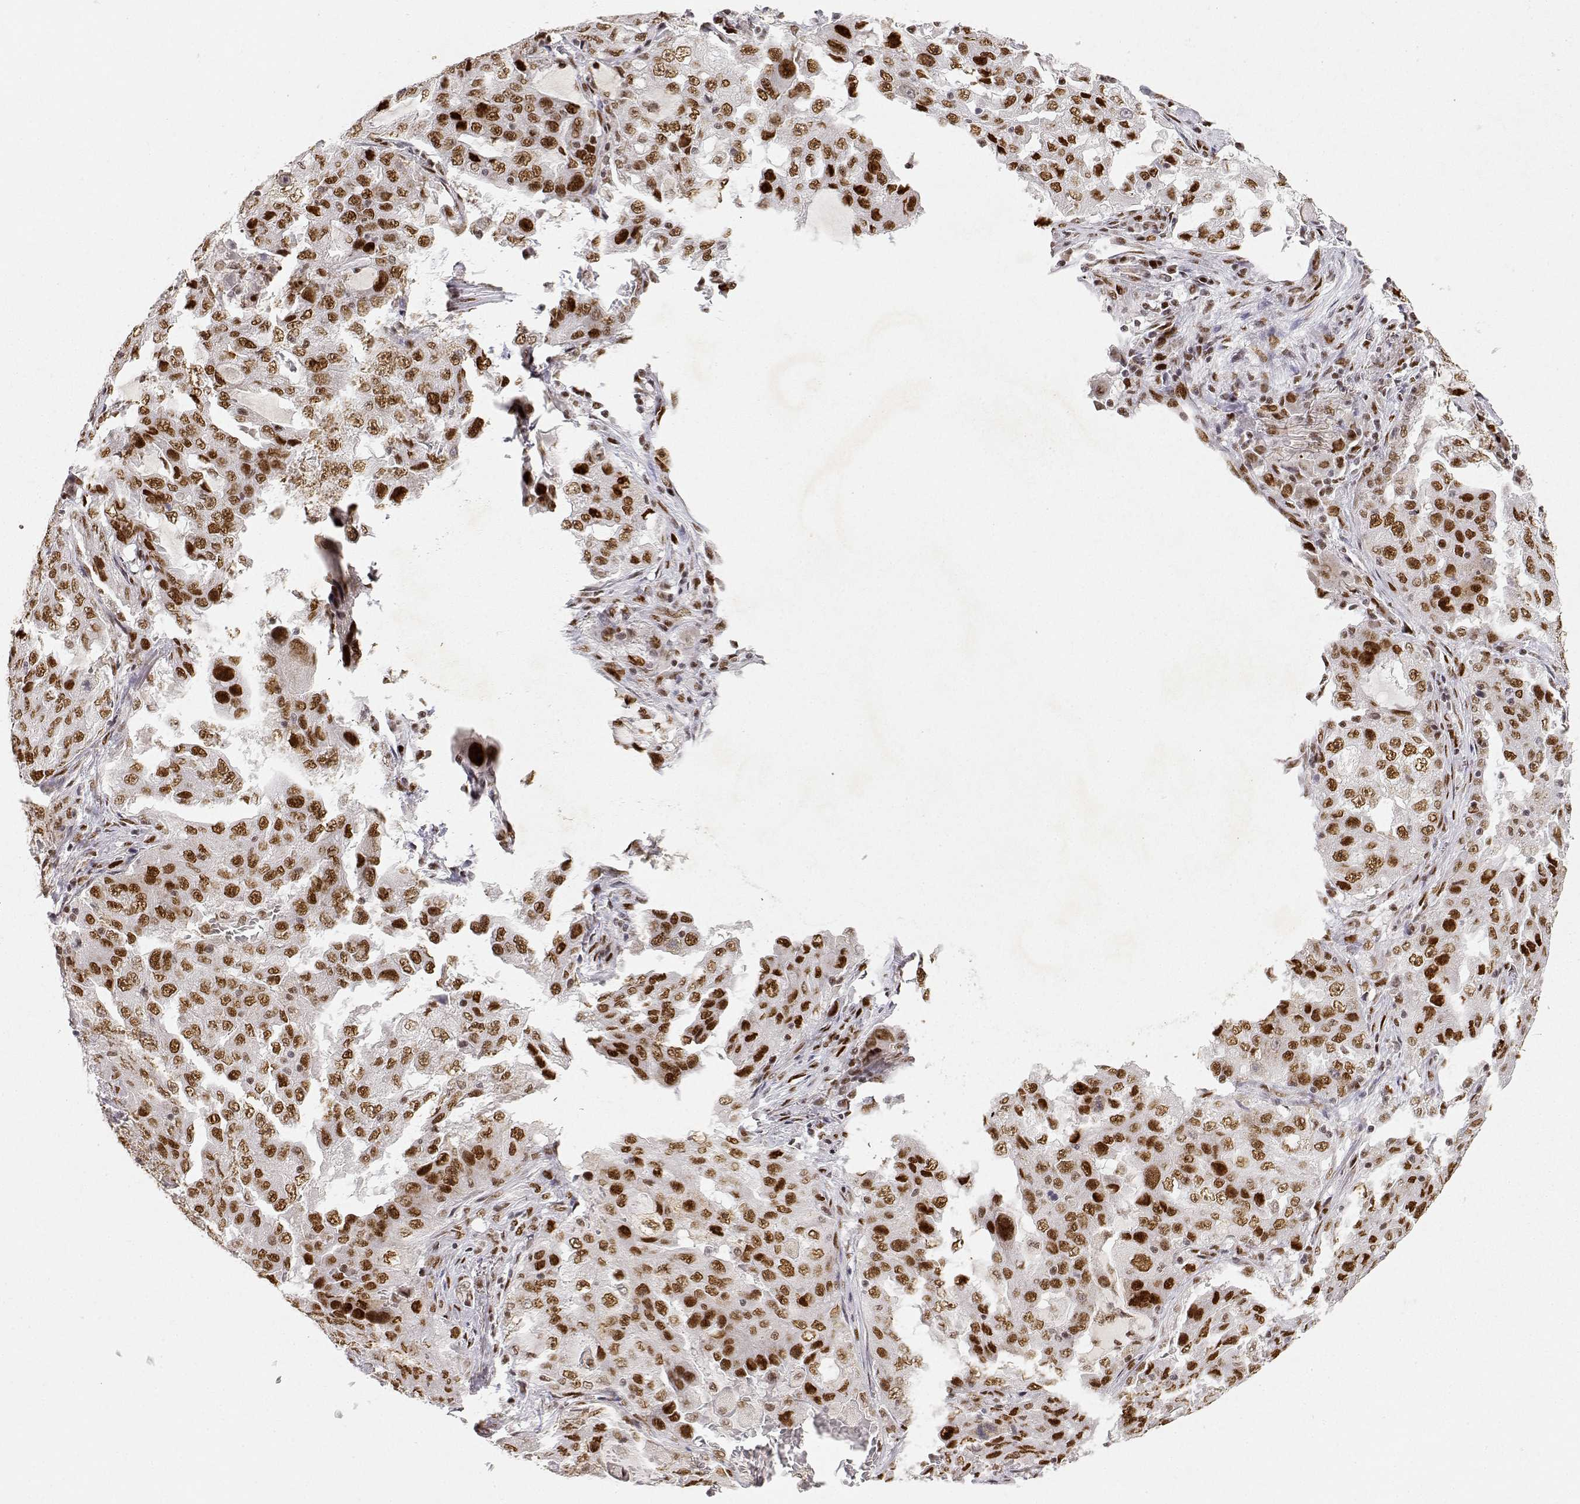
{"staining": {"intensity": "moderate", "quantity": ">75%", "location": "nuclear"}, "tissue": "lung cancer", "cell_type": "Tumor cells", "image_type": "cancer", "snomed": [{"axis": "morphology", "description": "Adenocarcinoma, NOS"}, {"axis": "topography", "description": "Lung"}], "caption": "Lung cancer (adenocarcinoma) stained with a protein marker reveals moderate staining in tumor cells.", "gene": "RSF1", "patient": {"sex": "female", "age": 61}}